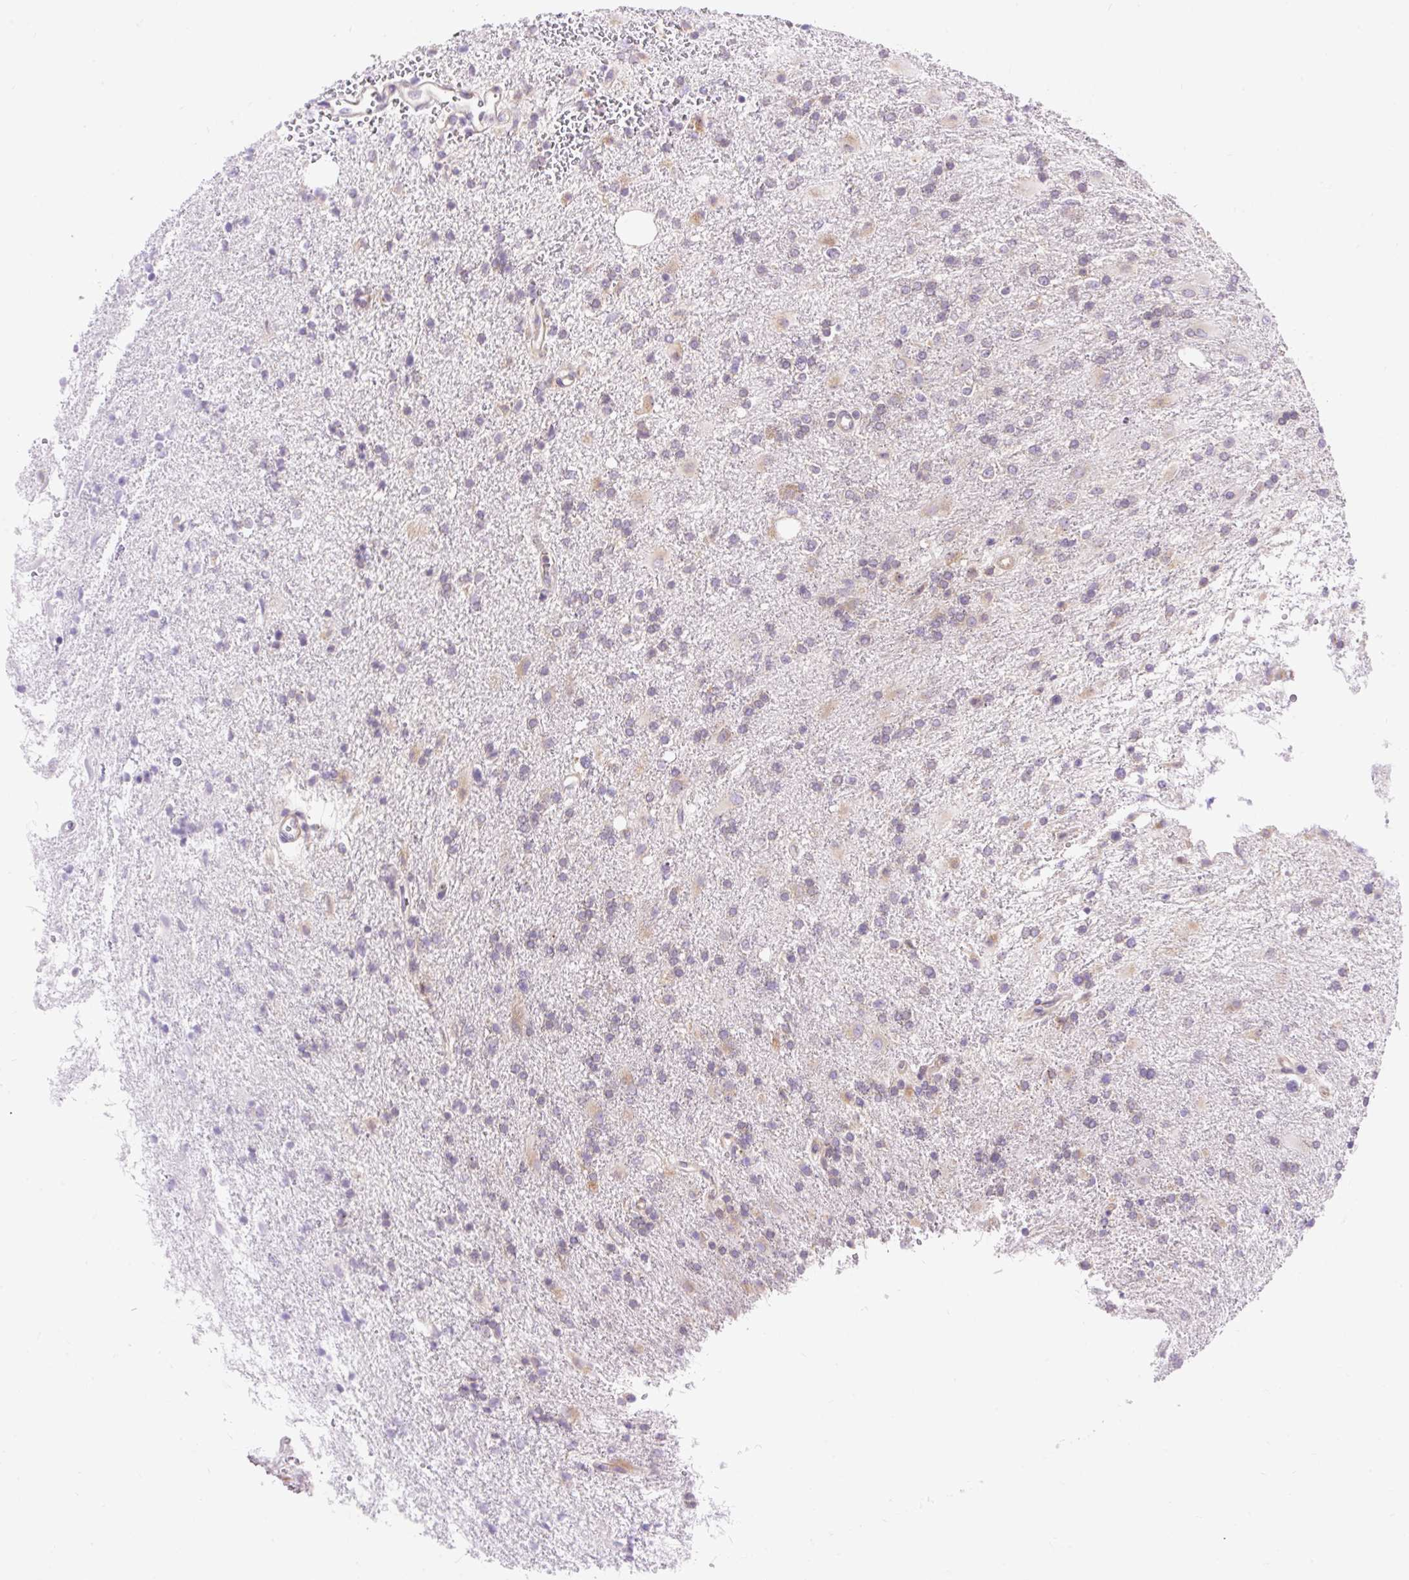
{"staining": {"intensity": "weak", "quantity": "<25%", "location": "cytoplasmic/membranous"}, "tissue": "glioma", "cell_type": "Tumor cells", "image_type": "cancer", "snomed": [{"axis": "morphology", "description": "Glioma, malignant, High grade"}, {"axis": "topography", "description": "Brain"}], "caption": "Tumor cells show no significant positivity in glioma. (DAB (3,3'-diaminobenzidine) immunohistochemistry (IHC) with hematoxylin counter stain).", "gene": "GPR45", "patient": {"sex": "male", "age": 56}}